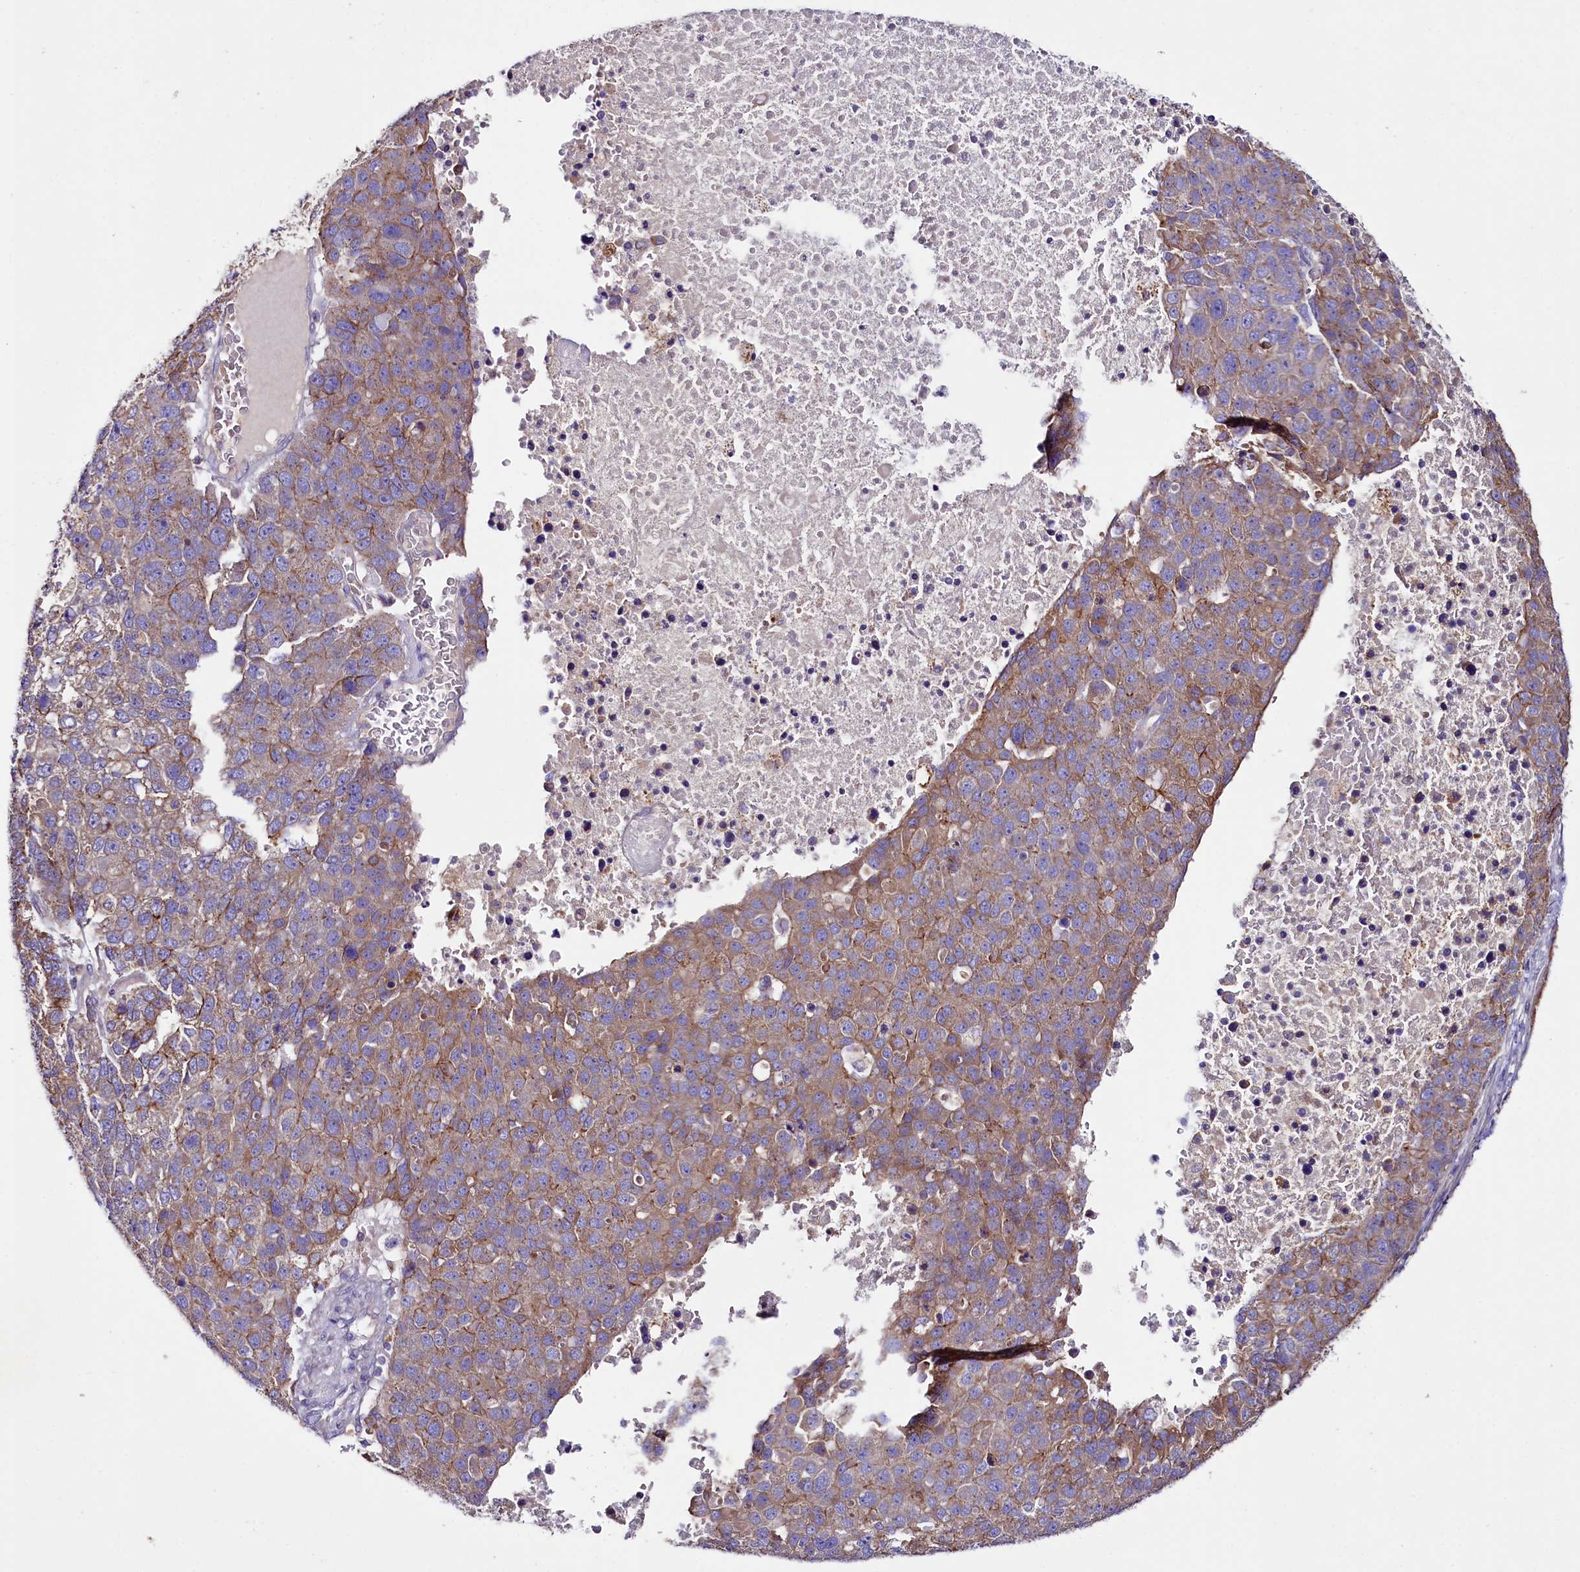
{"staining": {"intensity": "moderate", "quantity": ">75%", "location": "cytoplasmic/membranous"}, "tissue": "pancreatic cancer", "cell_type": "Tumor cells", "image_type": "cancer", "snomed": [{"axis": "morphology", "description": "Adenocarcinoma, NOS"}, {"axis": "topography", "description": "Pancreas"}], "caption": "Adenocarcinoma (pancreatic) stained with a brown dye exhibits moderate cytoplasmic/membranous positive expression in about >75% of tumor cells.", "gene": "SACM1L", "patient": {"sex": "female", "age": 61}}